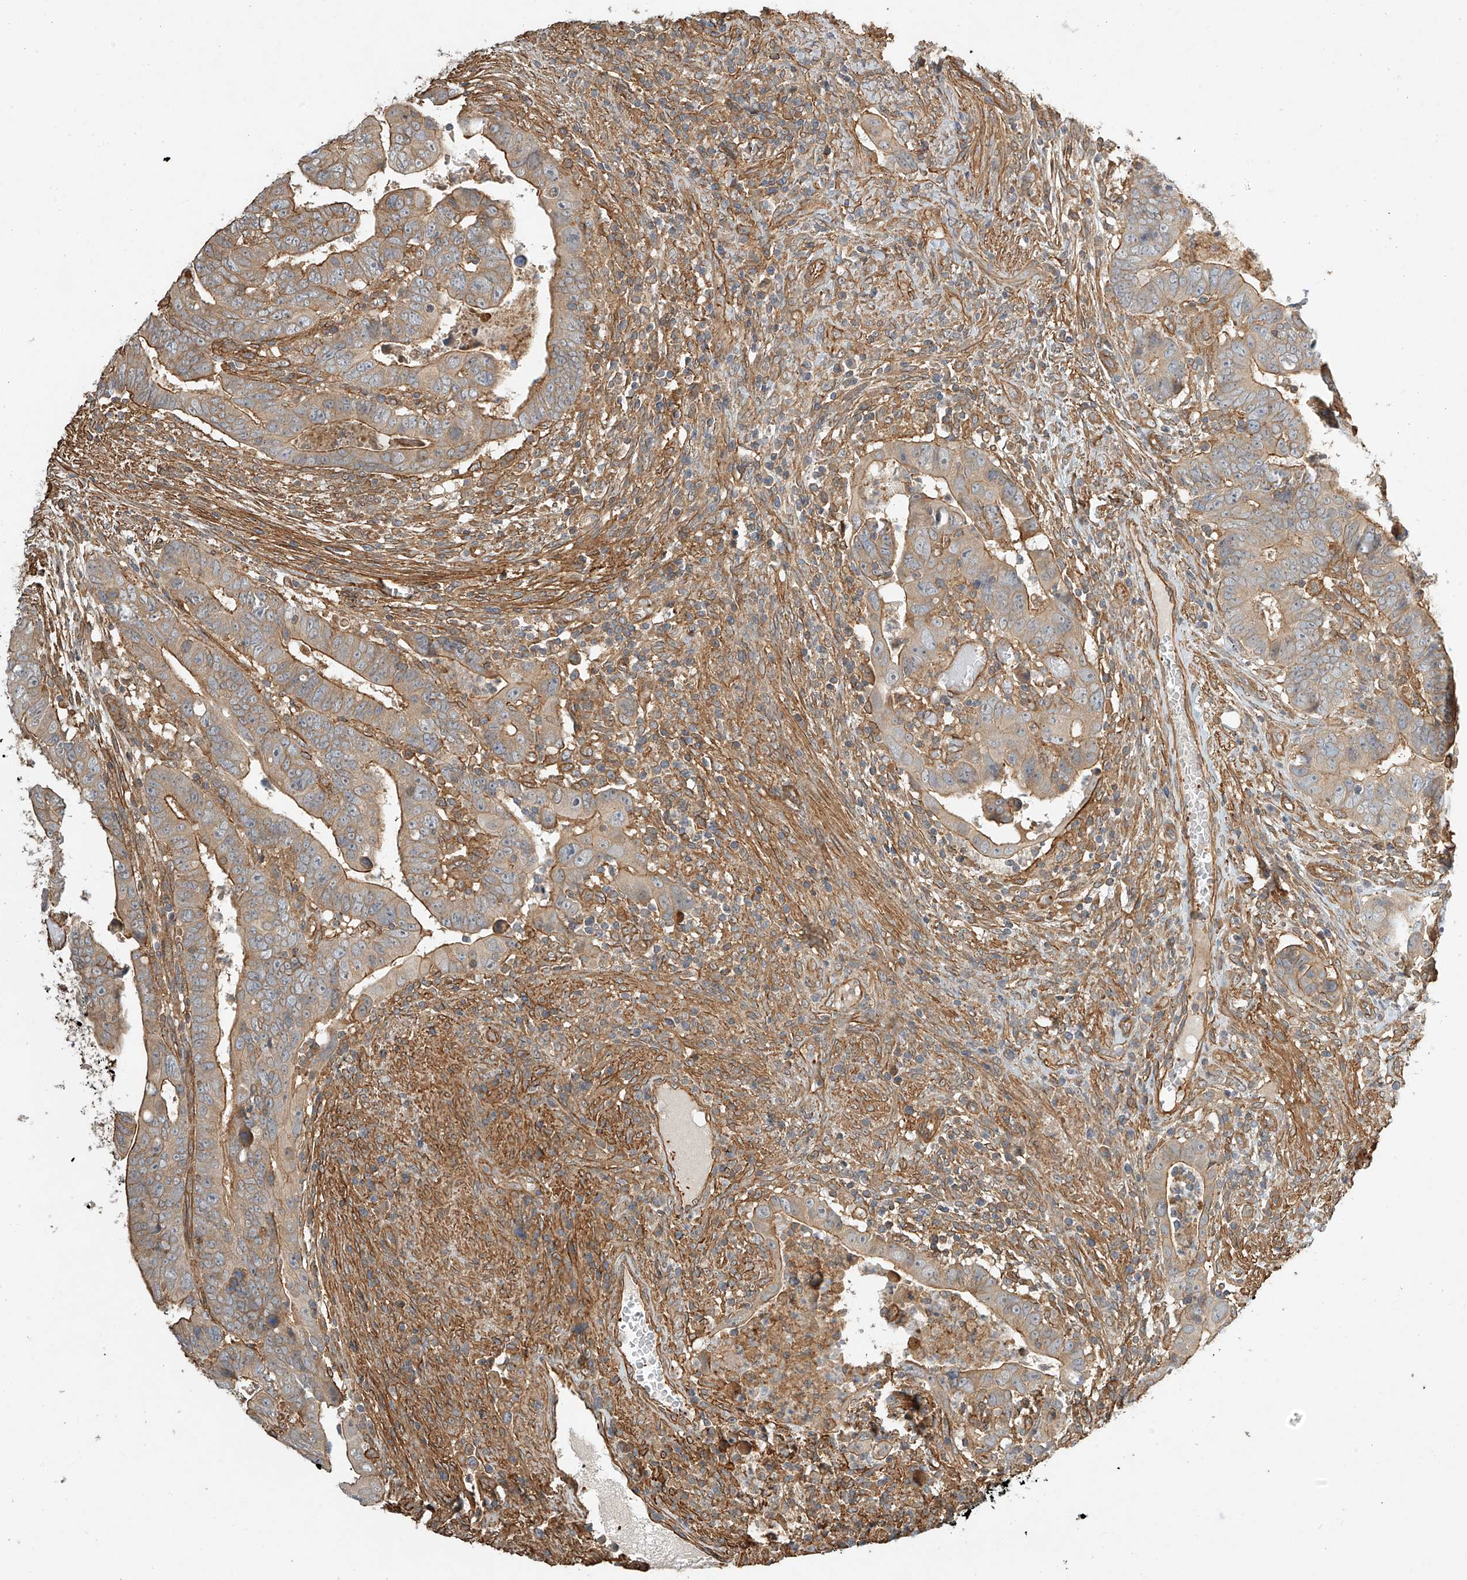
{"staining": {"intensity": "moderate", "quantity": "25%-75%", "location": "cytoplasmic/membranous"}, "tissue": "colorectal cancer", "cell_type": "Tumor cells", "image_type": "cancer", "snomed": [{"axis": "morphology", "description": "Normal tissue, NOS"}, {"axis": "morphology", "description": "Adenocarcinoma, NOS"}, {"axis": "topography", "description": "Rectum"}], "caption": "Immunohistochemical staining of colorectal adenocarcinoma shows medium levels of moderate cytoplasmic/membranous protein expression in approximately 25%-75% of tumor cells. The staining is performed using DAB (3,3'-diaminobenzidine) brown chromogen to label protein expression. The nuclei are counter-stained blue using hematoxylin.", "gene": "CSMD3", "patient": {"sex": "female", "age": 65}}